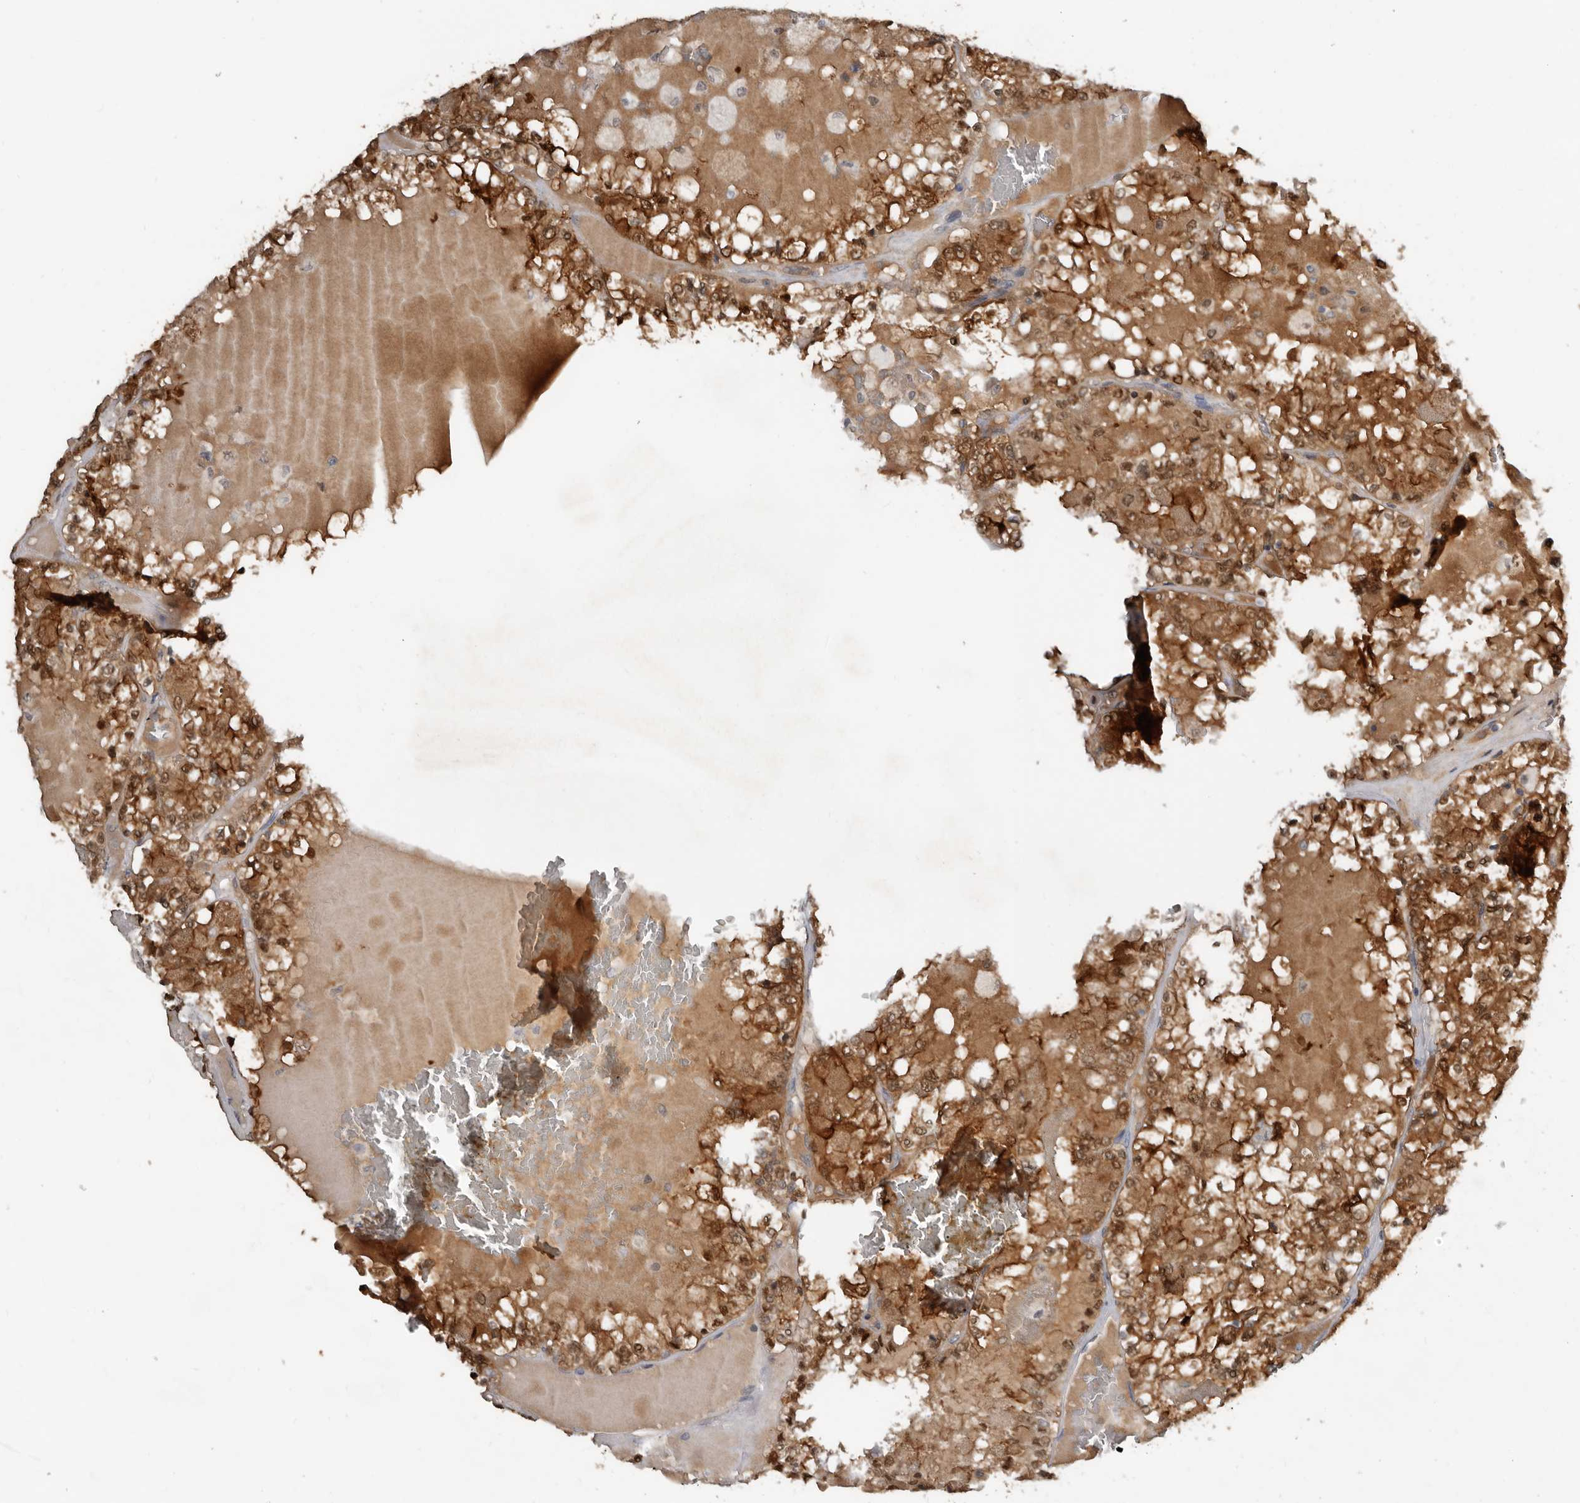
{"staining": {"intensity": "moderate", "quantity": ">75%", "location": "cytoplasmic/membranous"}, "tissue": "renal cancer", "cell_type": "Tumor cells", "image_type": "cancer", "snomed": [{"axis": "morphology", "description": "Adenocarcinoma, NOS"}, {"axis": "topography", "description": "Kidney"}], "caption": "A brown stain labels moderate cytoplasmic/membranous staining of a protein in renal adenocarcinoma tumor cells.", "gene": "RBKS", "patient": {"sex": "female", "age": 56}}